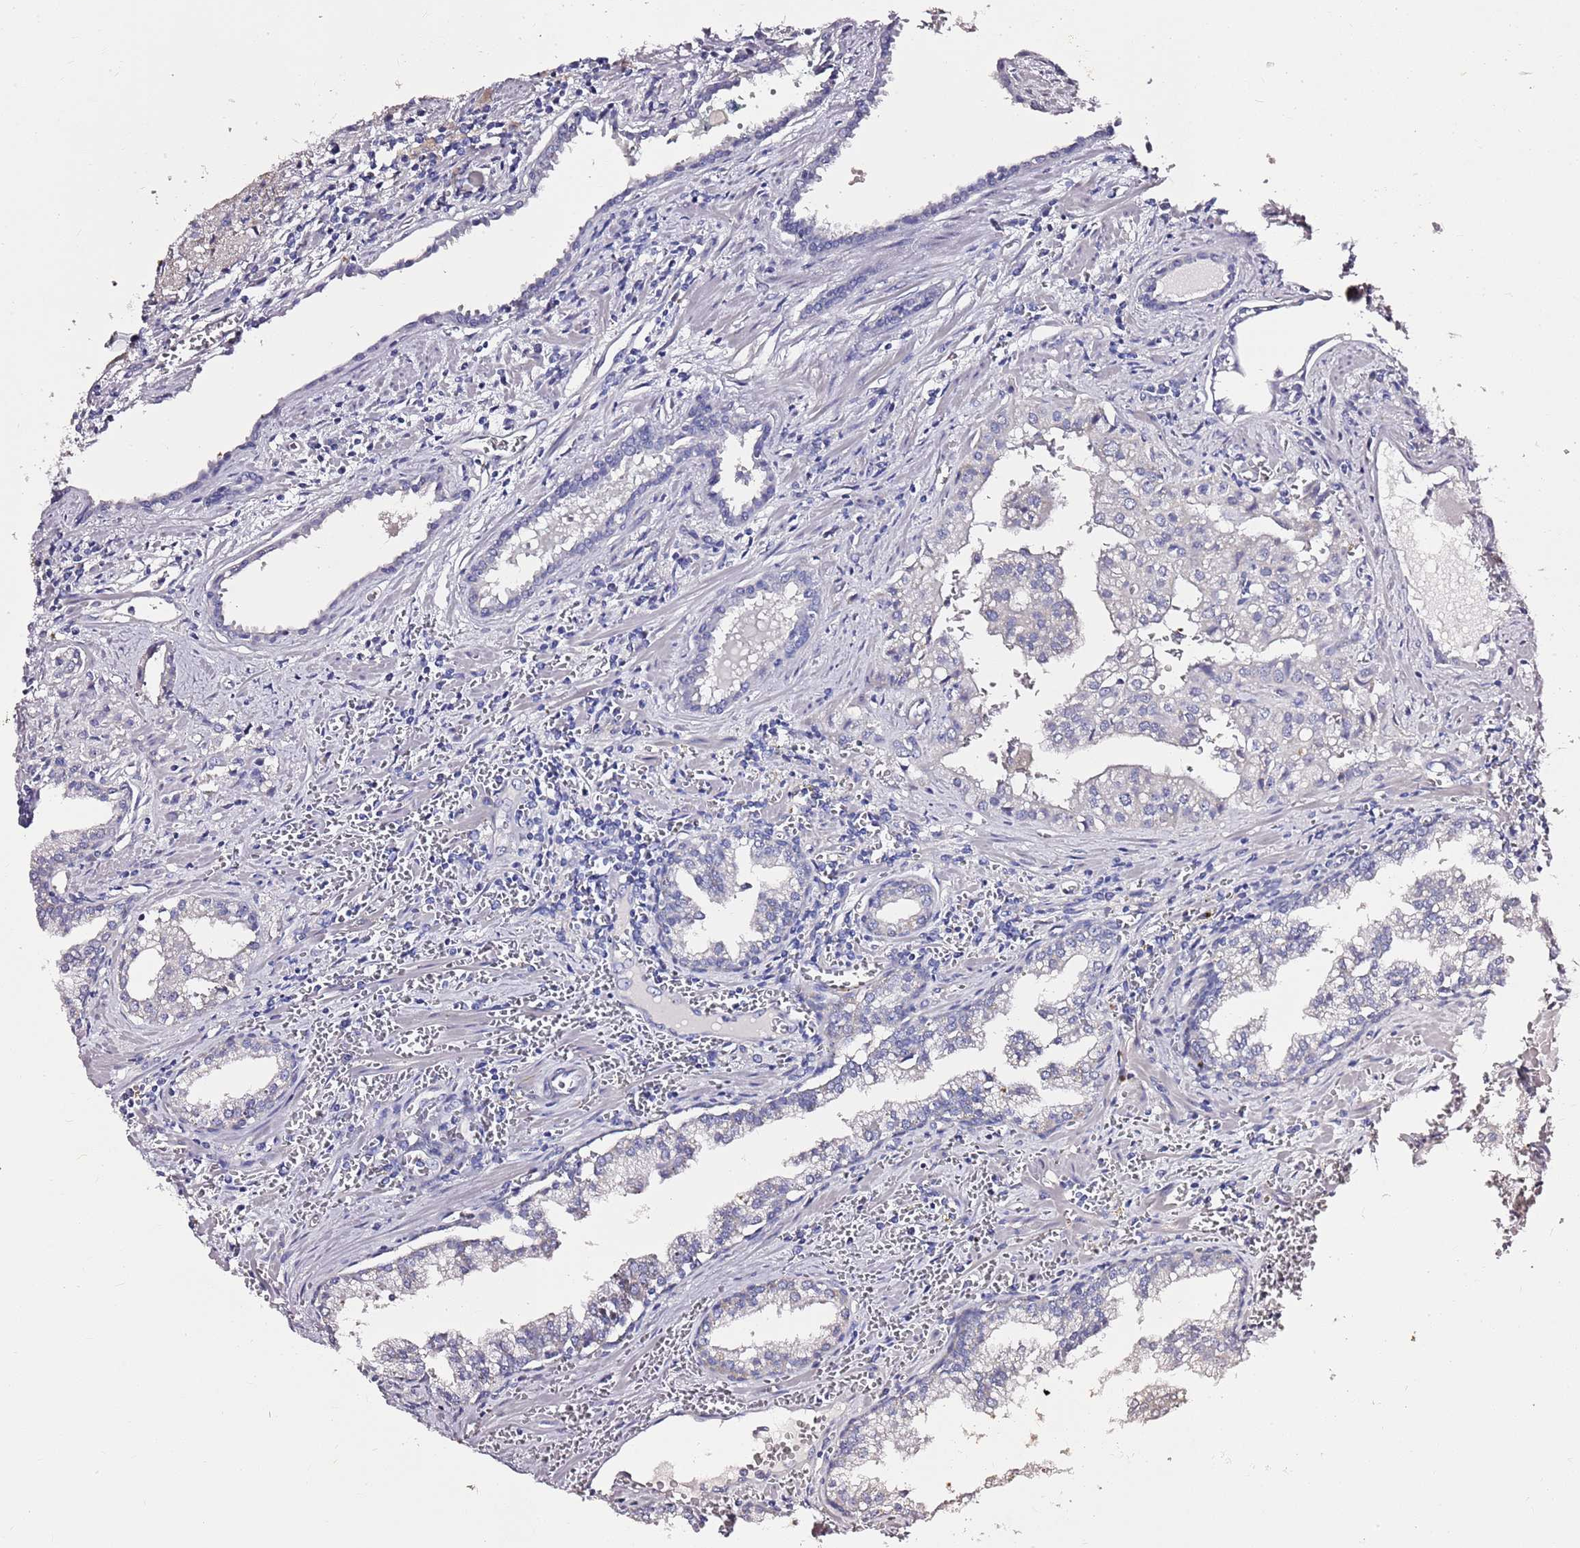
{"staining": {"intensity": "weak", "quantity": "25%-75%", "location": "cytoplasmic/membranous"}, "tissue": "prostate cancer", "cell_type": "Tumor cells", "image_type": "cancer", "snomed": [{"axis": "morphology", "description": "Adenocarcinoma, High grade"}, {"axis": "topography", "description": "Prostate"}], "caption": "Prostate high-grade adenocarcinoma stained with IHC shows weak cytoplasmic/membranous expression in about 25%-75% of tumor cells.", "gene": "MYBPC3", "patient": {"sex": "male", "age": 68}}